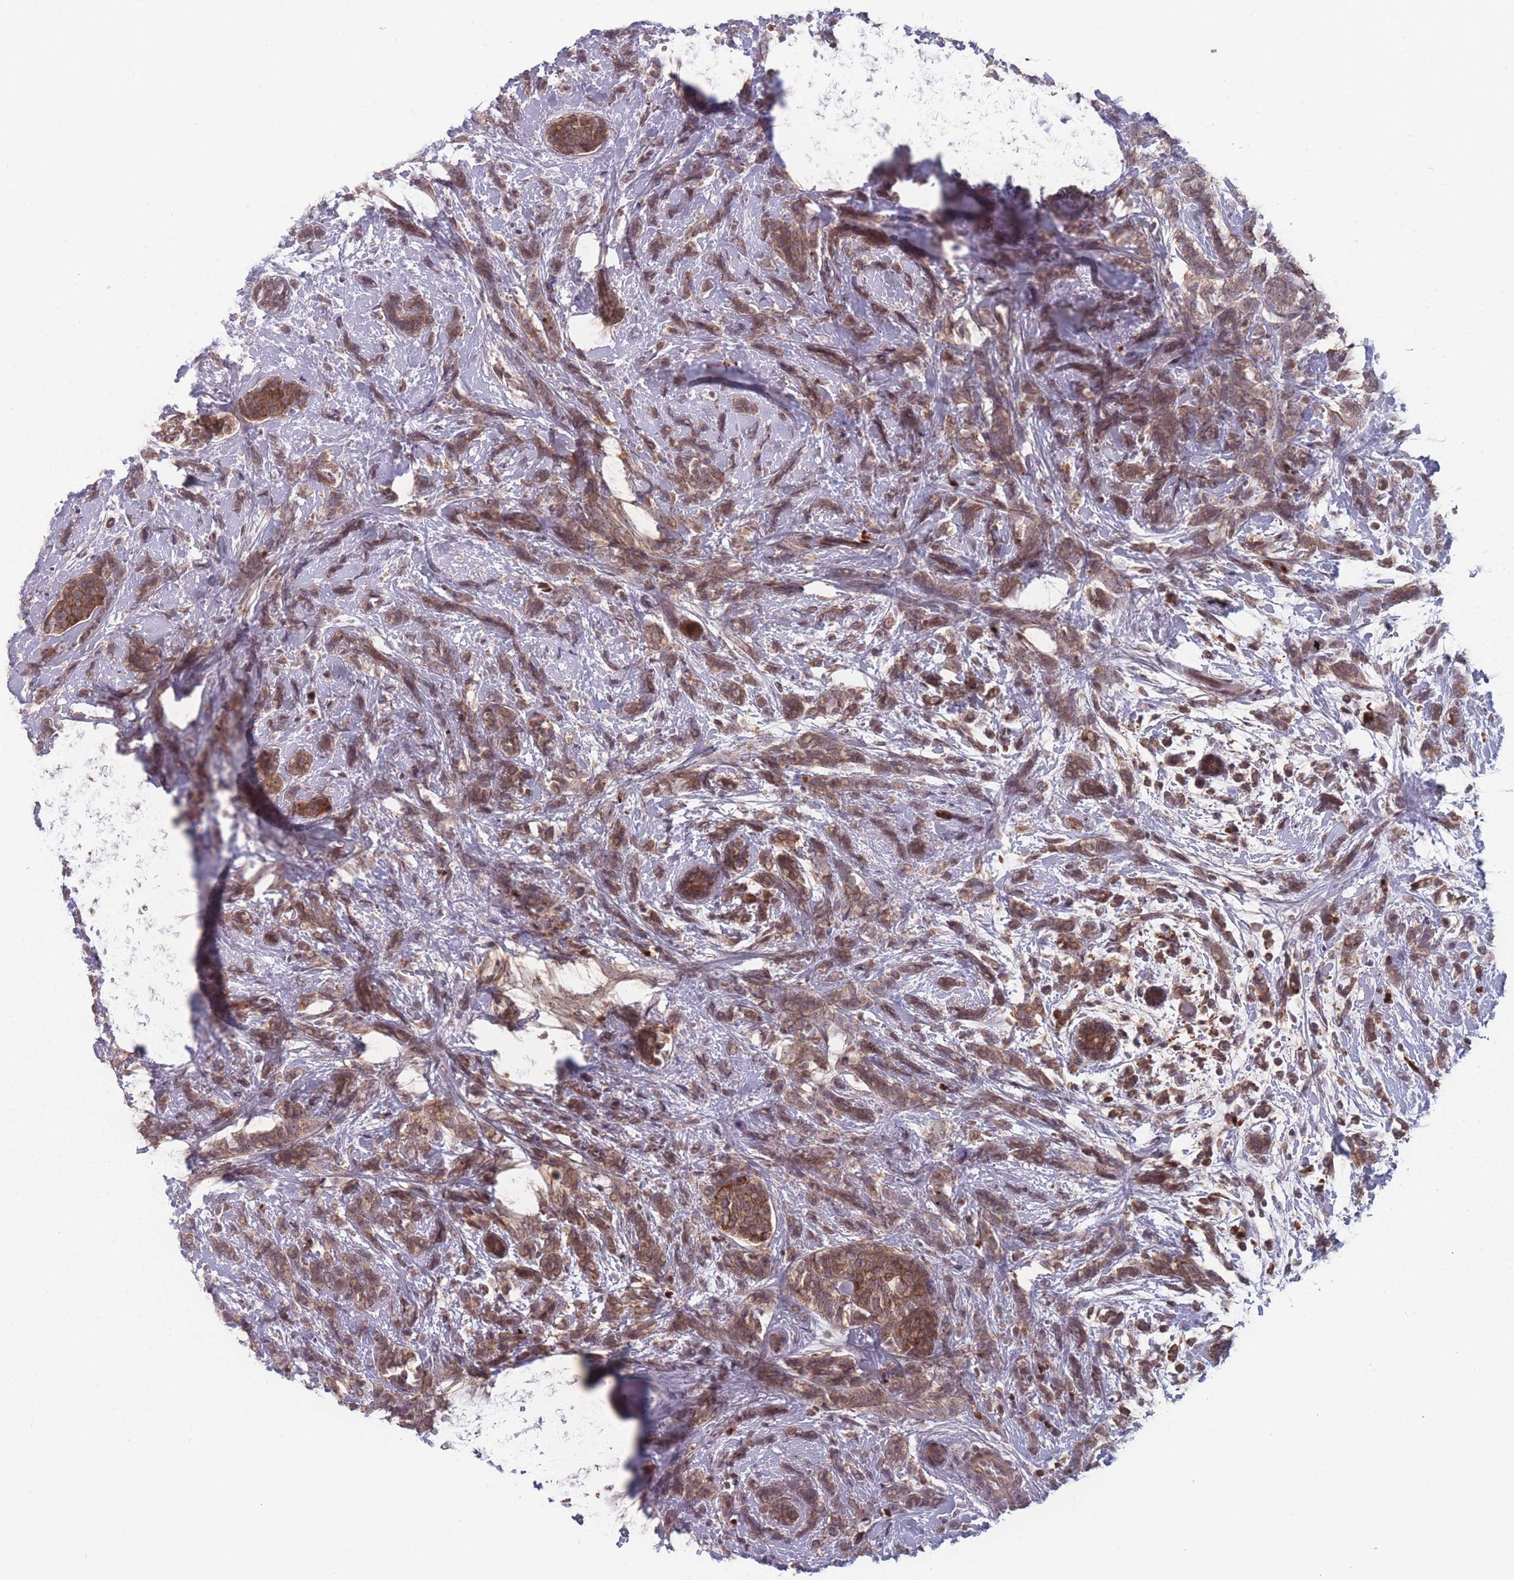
{"staining": {"intensity": "moderate", "quantity": ">75%", "location": "cytoplasmic/membranous,nuclear"}, "tissue": "breast cancer", "cell_type": "Tumor cells", "image_type": "cancer", "snomed": [{"axis": "morphology", "description": "Lobular carcinoma"}, {"axis": "topography", "description": "Breast"}], "caption": "A brown stain highlights moderate cytoplasmic/membranous and nuclear expression of a protein in human breast lobular carcinoma tumor cells. The protein of interest is shown in brown color, while the nuclei are stained blue.", "gene": "TMEM232", "patient": {"sex": "female", "age": 58}}